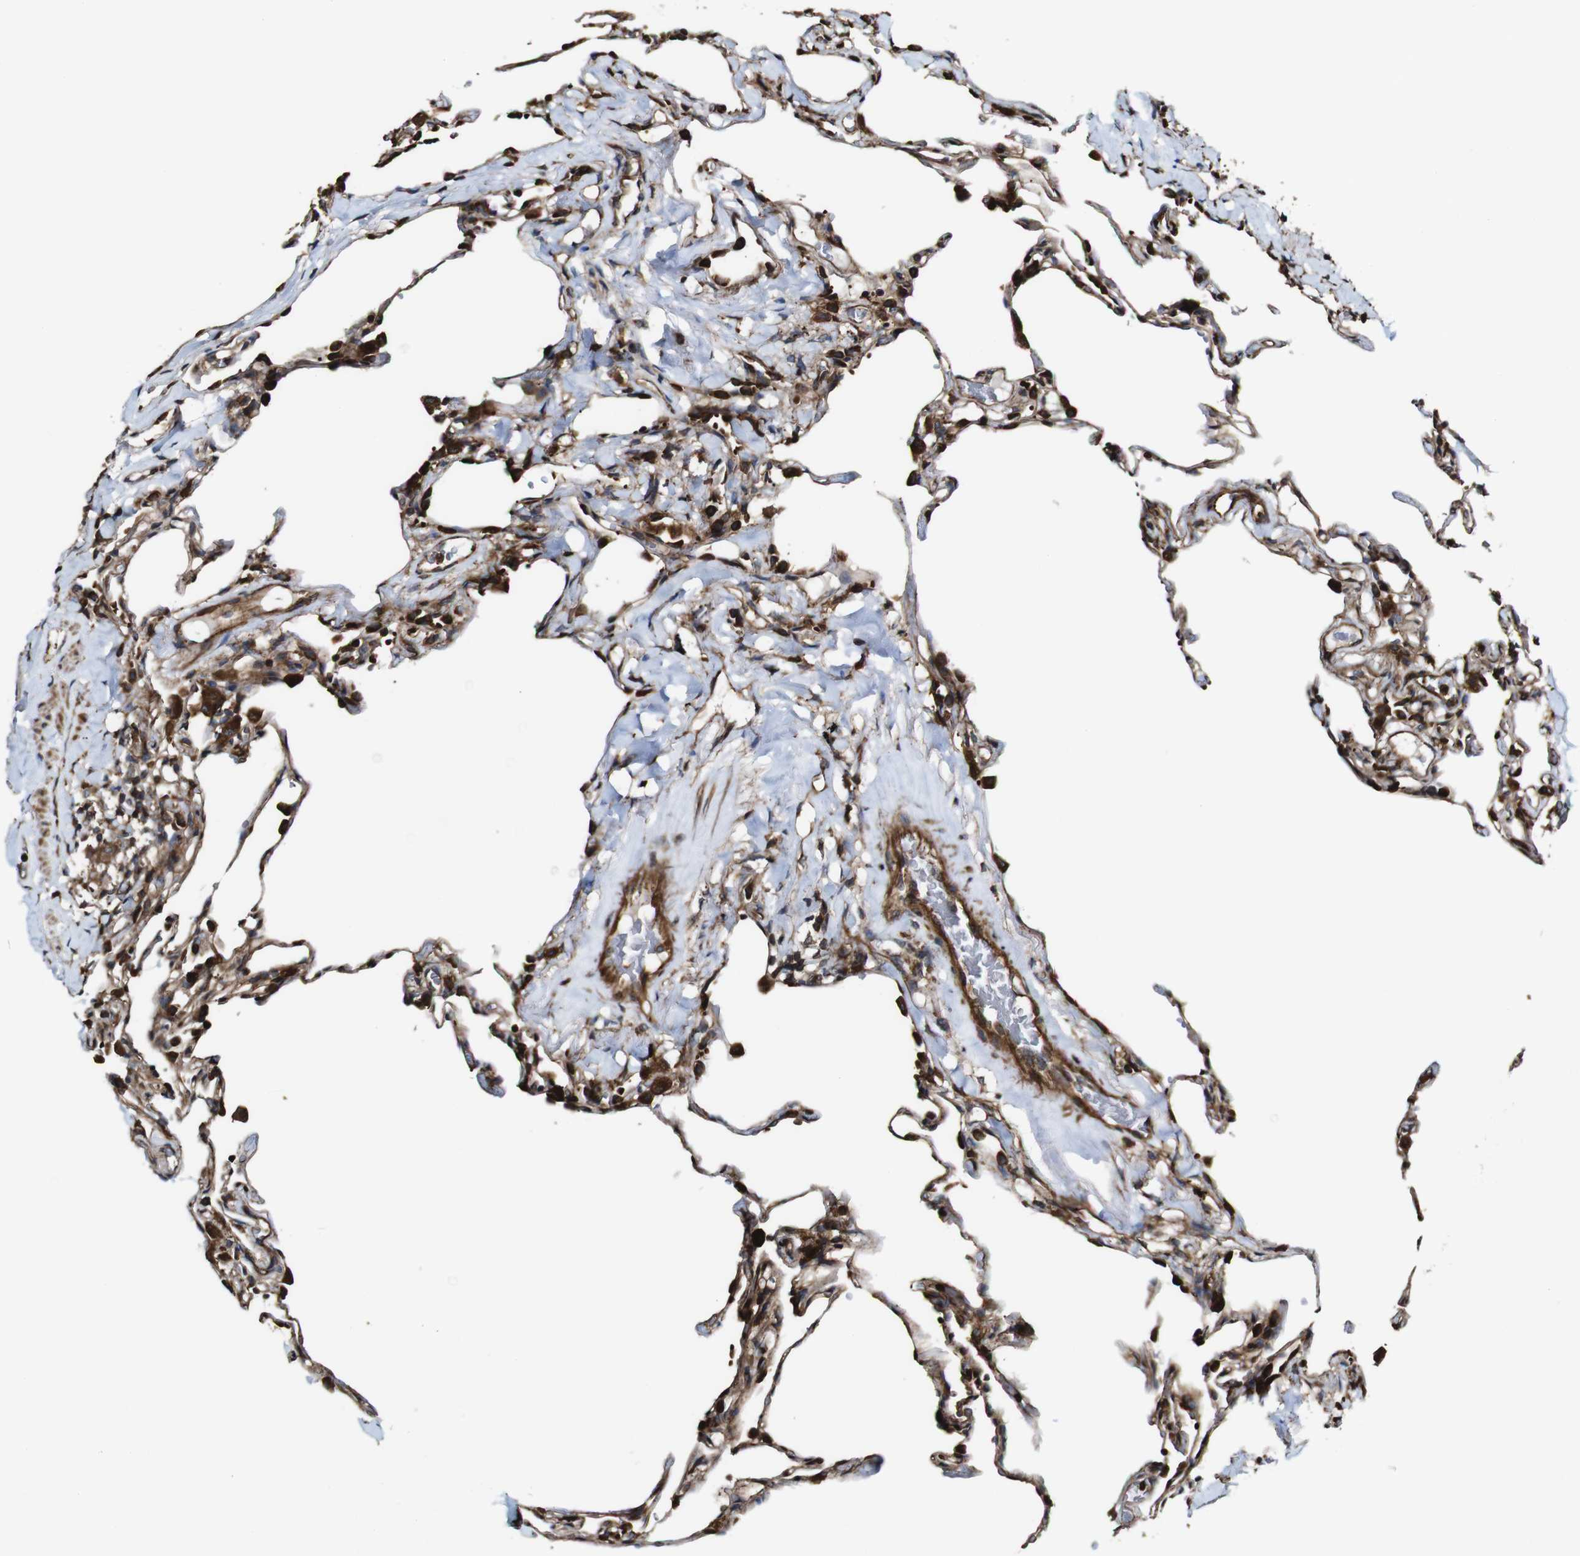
{"staining": {"intensity": "moderate", "quantity": "25%-75%", "location": "cytoplasmic/membranous"}, "tissue": "lung", "cell_type": "Alveolar cells", "image_type": "normal", "snomed": [{"axis": "morphology", "description": "Normal tissue, NOS"}, {"axis": "topography", "description": "Lung"}], "caption": "The histopathology image displays staining of benign lung, revealing moderate cytoplasmic/membranous protein staining (brown color) within alveolar cells.", "gene": "TNIK", "patient": {"sex": "male", "age": 59}}